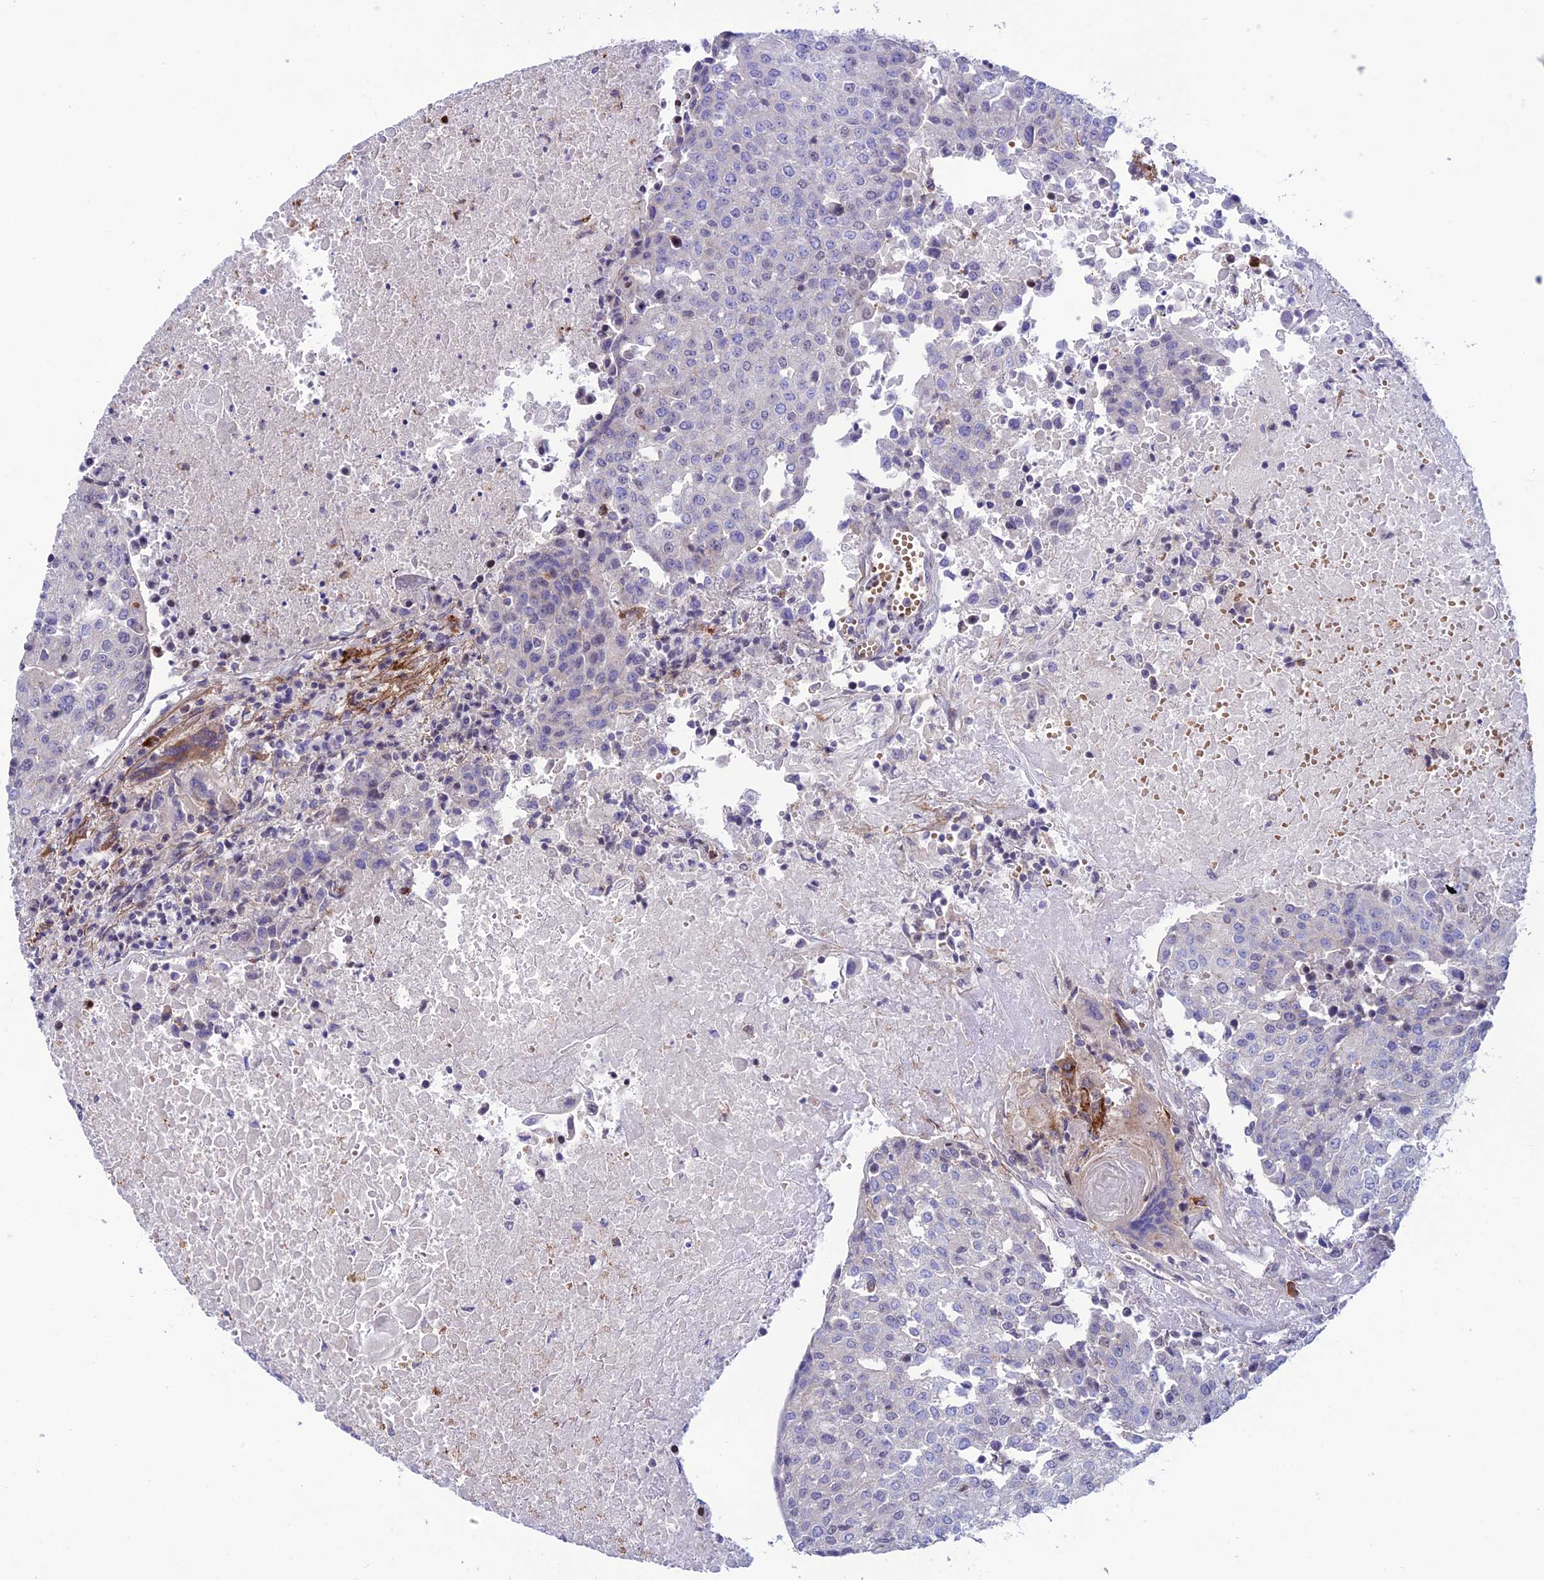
{"staining": {"intensity": "negative", "quantity": "none", "location": "none"}, "tissue": "urothelial cancer", "cell_type": "Tumor cells", "image_type": "cancer", "snomed": [{"axis": "morphology", "description": "Urothelial carcinoma, High grade"}, {"axis": "topography", "description": "Urinary bladder"}], "caption": "Urothelial cancer was stained to show a protein in brown. There is no significant staining in tumor cells. (DAB (3,3'-diaminobenzidine) IHC, high magnification).", "gene": "COL6A6", "patient": {"sex": "female", "age": 85}}